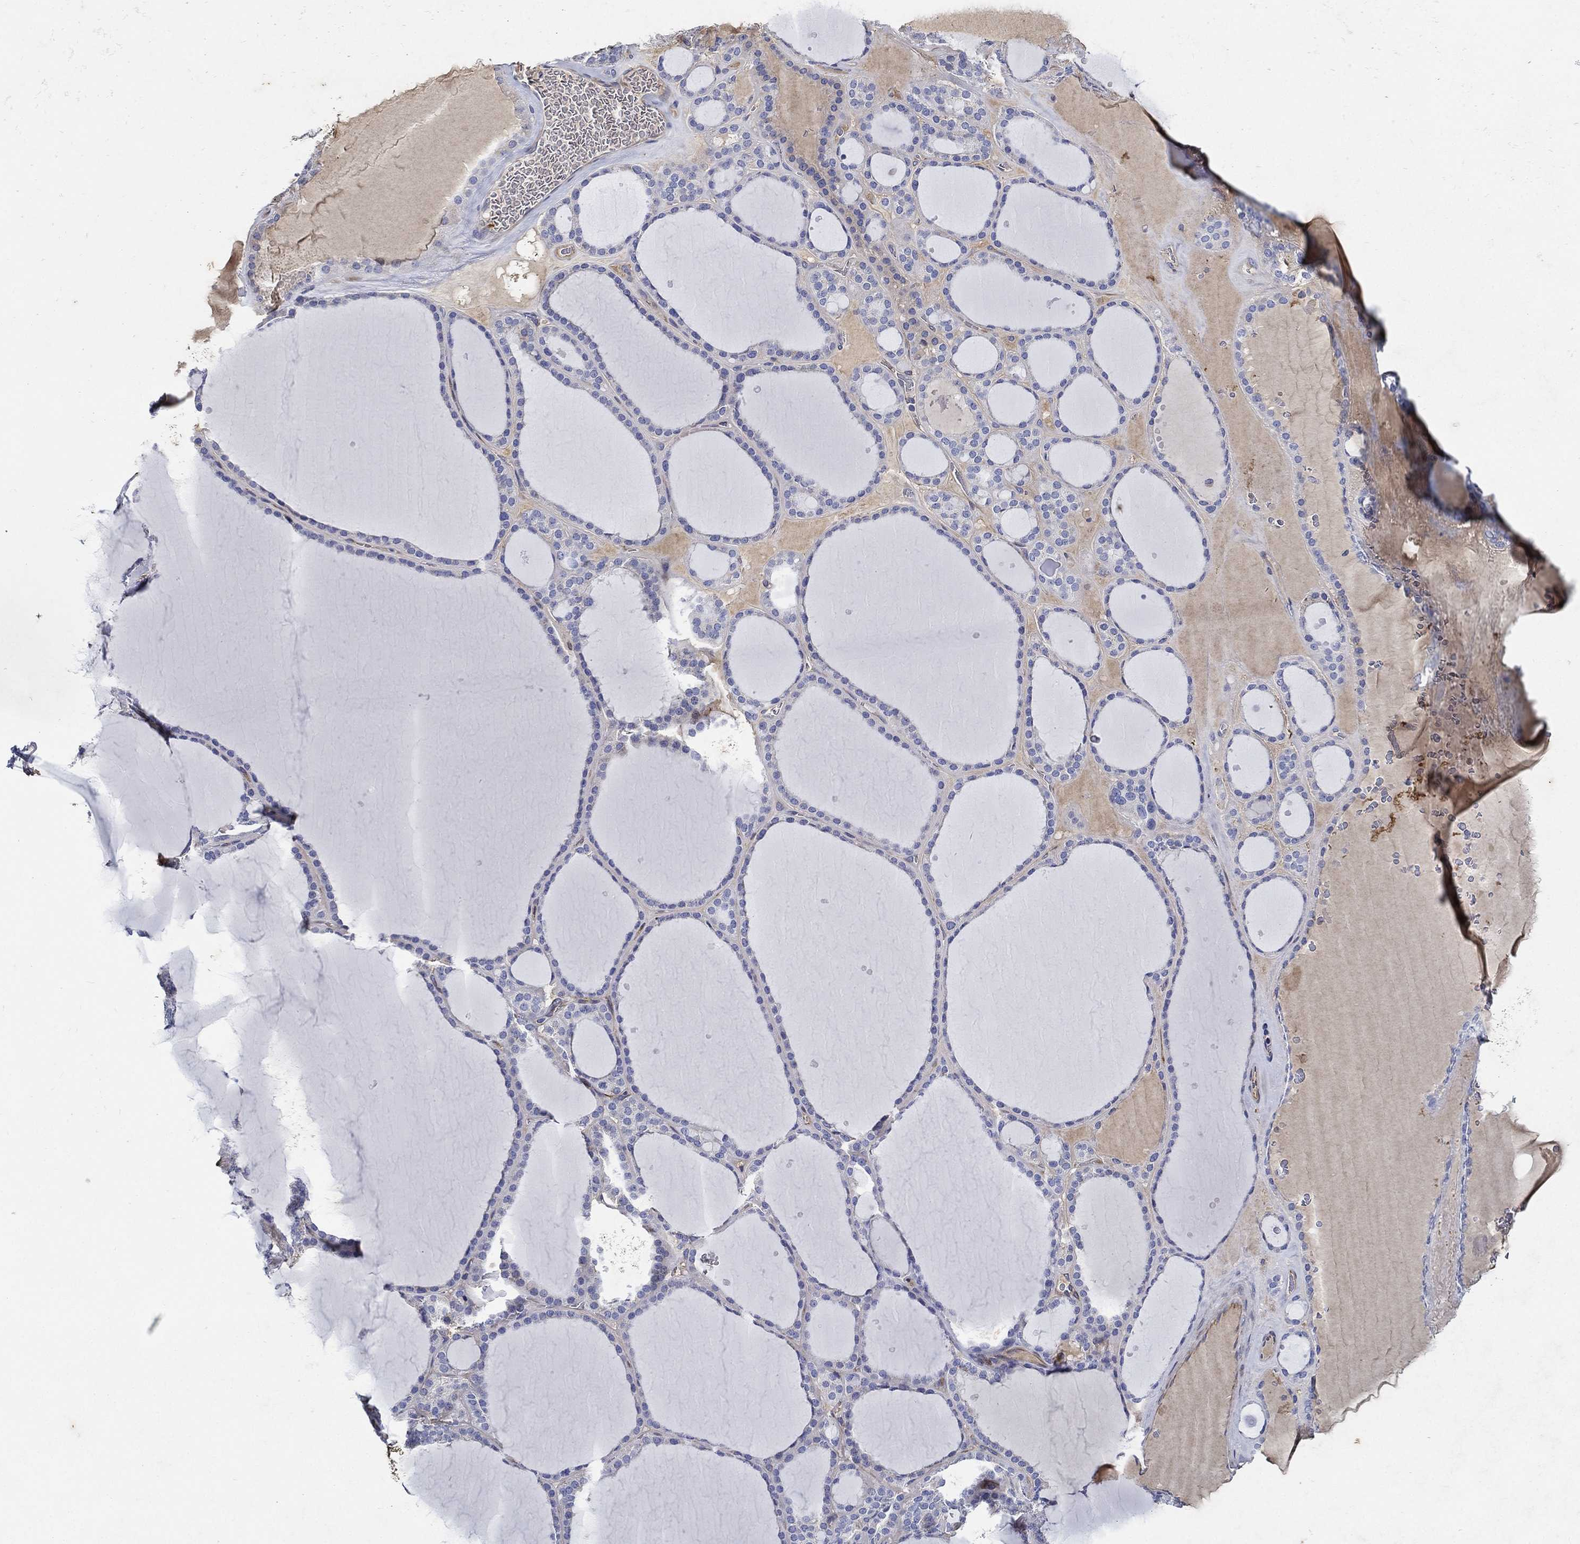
{"staining": {"intensity": "negative", "quantity": "none", "location": "none"}, "tissue": "thyroid gland", "cell_type": "Glandular cells", "image_type": "normal", "snomed": [{"axis": "morphology", "description": "Normal tissue, NOS"}, {"axis": "topography", "description": "Thyroid gland"}], "caption": "Photomicrograph shows no protein expression in glandular cells of normal thyroid gland. Brightfield microscopy of IHC stained with DAB (brown) and hematoxylin (blue), captured at high magnification.", "gene": "TMPRSS11D", "patient": {"sex": "male", "age": 63}}